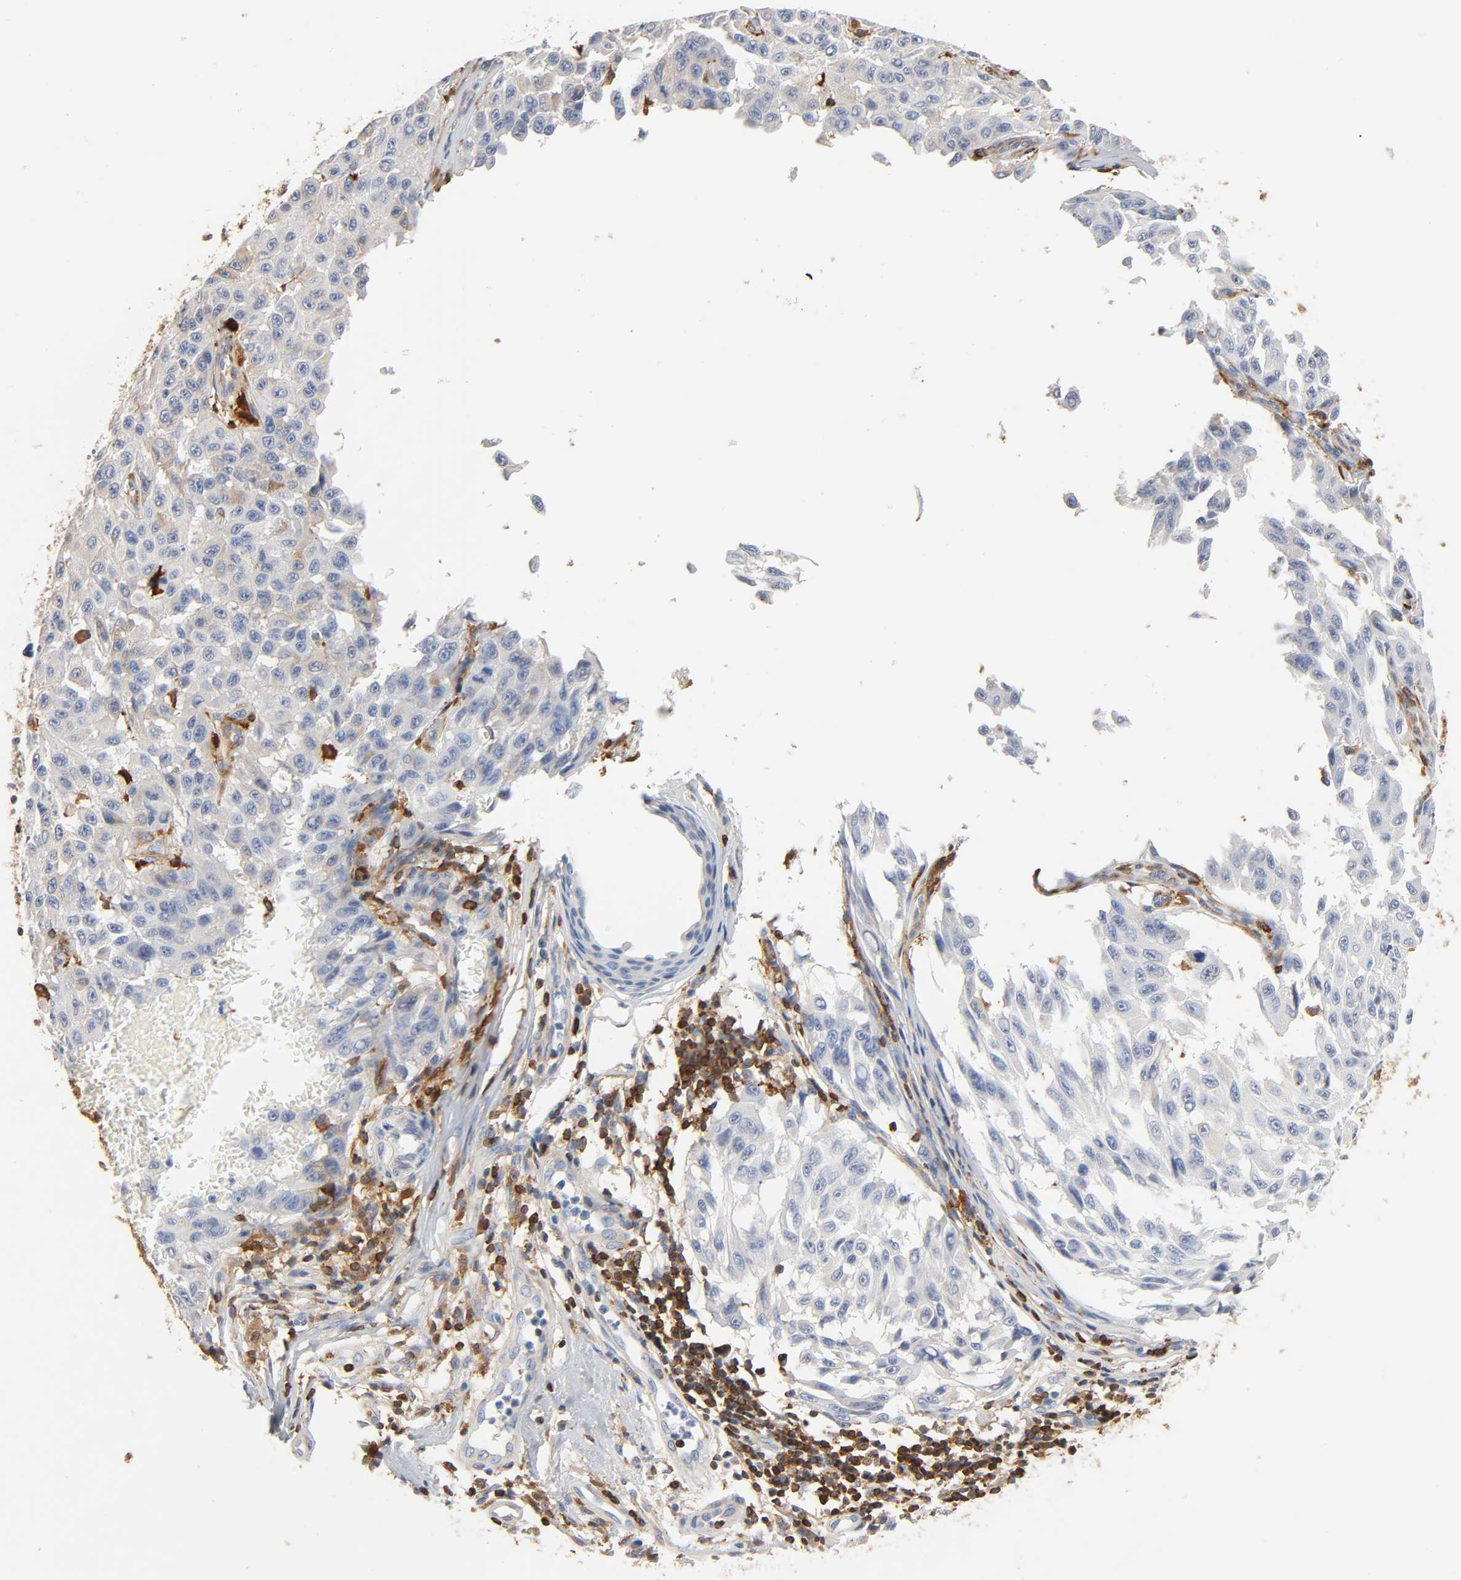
{"staining": {"intensity": "weak", "quantity": "<25%", "location": "cytoplasmic/membranous"}, "tissue": "melanoma", "cell_type": "Tumor cells", "image_type": "cancer", "snomed": [{"axis": "morphology", "description": "Malignant melanoma, NOS"}, {"axis": "topography", "description": "Skin"}], "caption": "This is an immunohistochemistry (IHC) histopathology image of human malignant melanoma. There is no positivity in tumor cells.", "gene": "BIN1", "patient": {"sex": "male", "age": 30}}